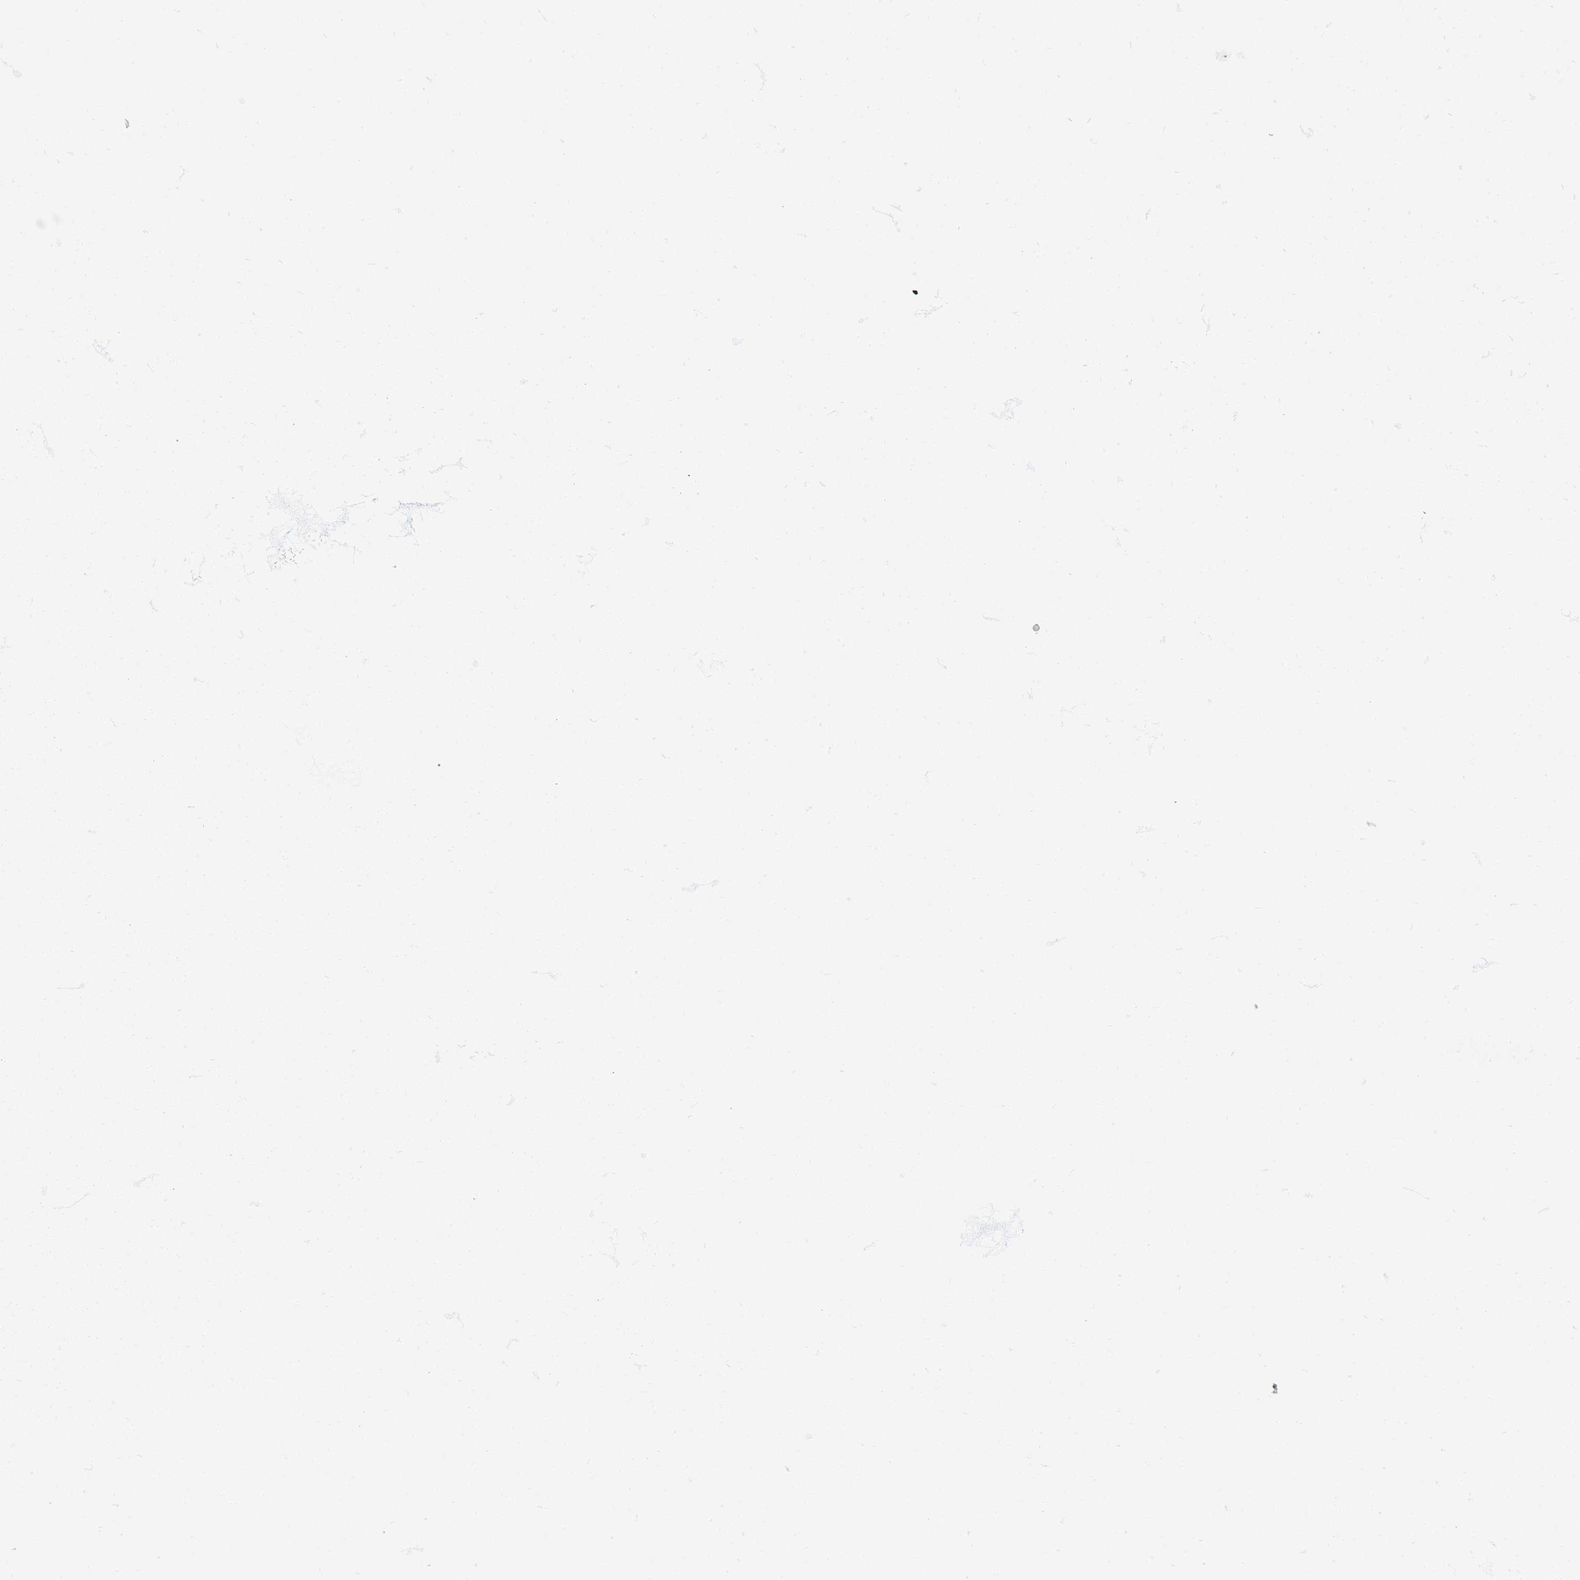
{"staining": {"intensity": "strong", "quantity": "25%-75%", "location": "cytoplasmic/membranous,nuclear"}, "tissue": "melanoma", "cell_type": "Tumor cells", "image_type": "cancer", "snomed": [{"axis": "morphology", "description": "Malignant melanoma, Metastatic site"}, {"axis": "topography", "description": "Brain"}], "caption": "A micrograph of human melanoma stained for a protein displays strong cytoplasmic/membranous and nuclear brown staining in tumor cells.", "gene": "HELZ2", "patient": {"sex": "female", "age": 56}}